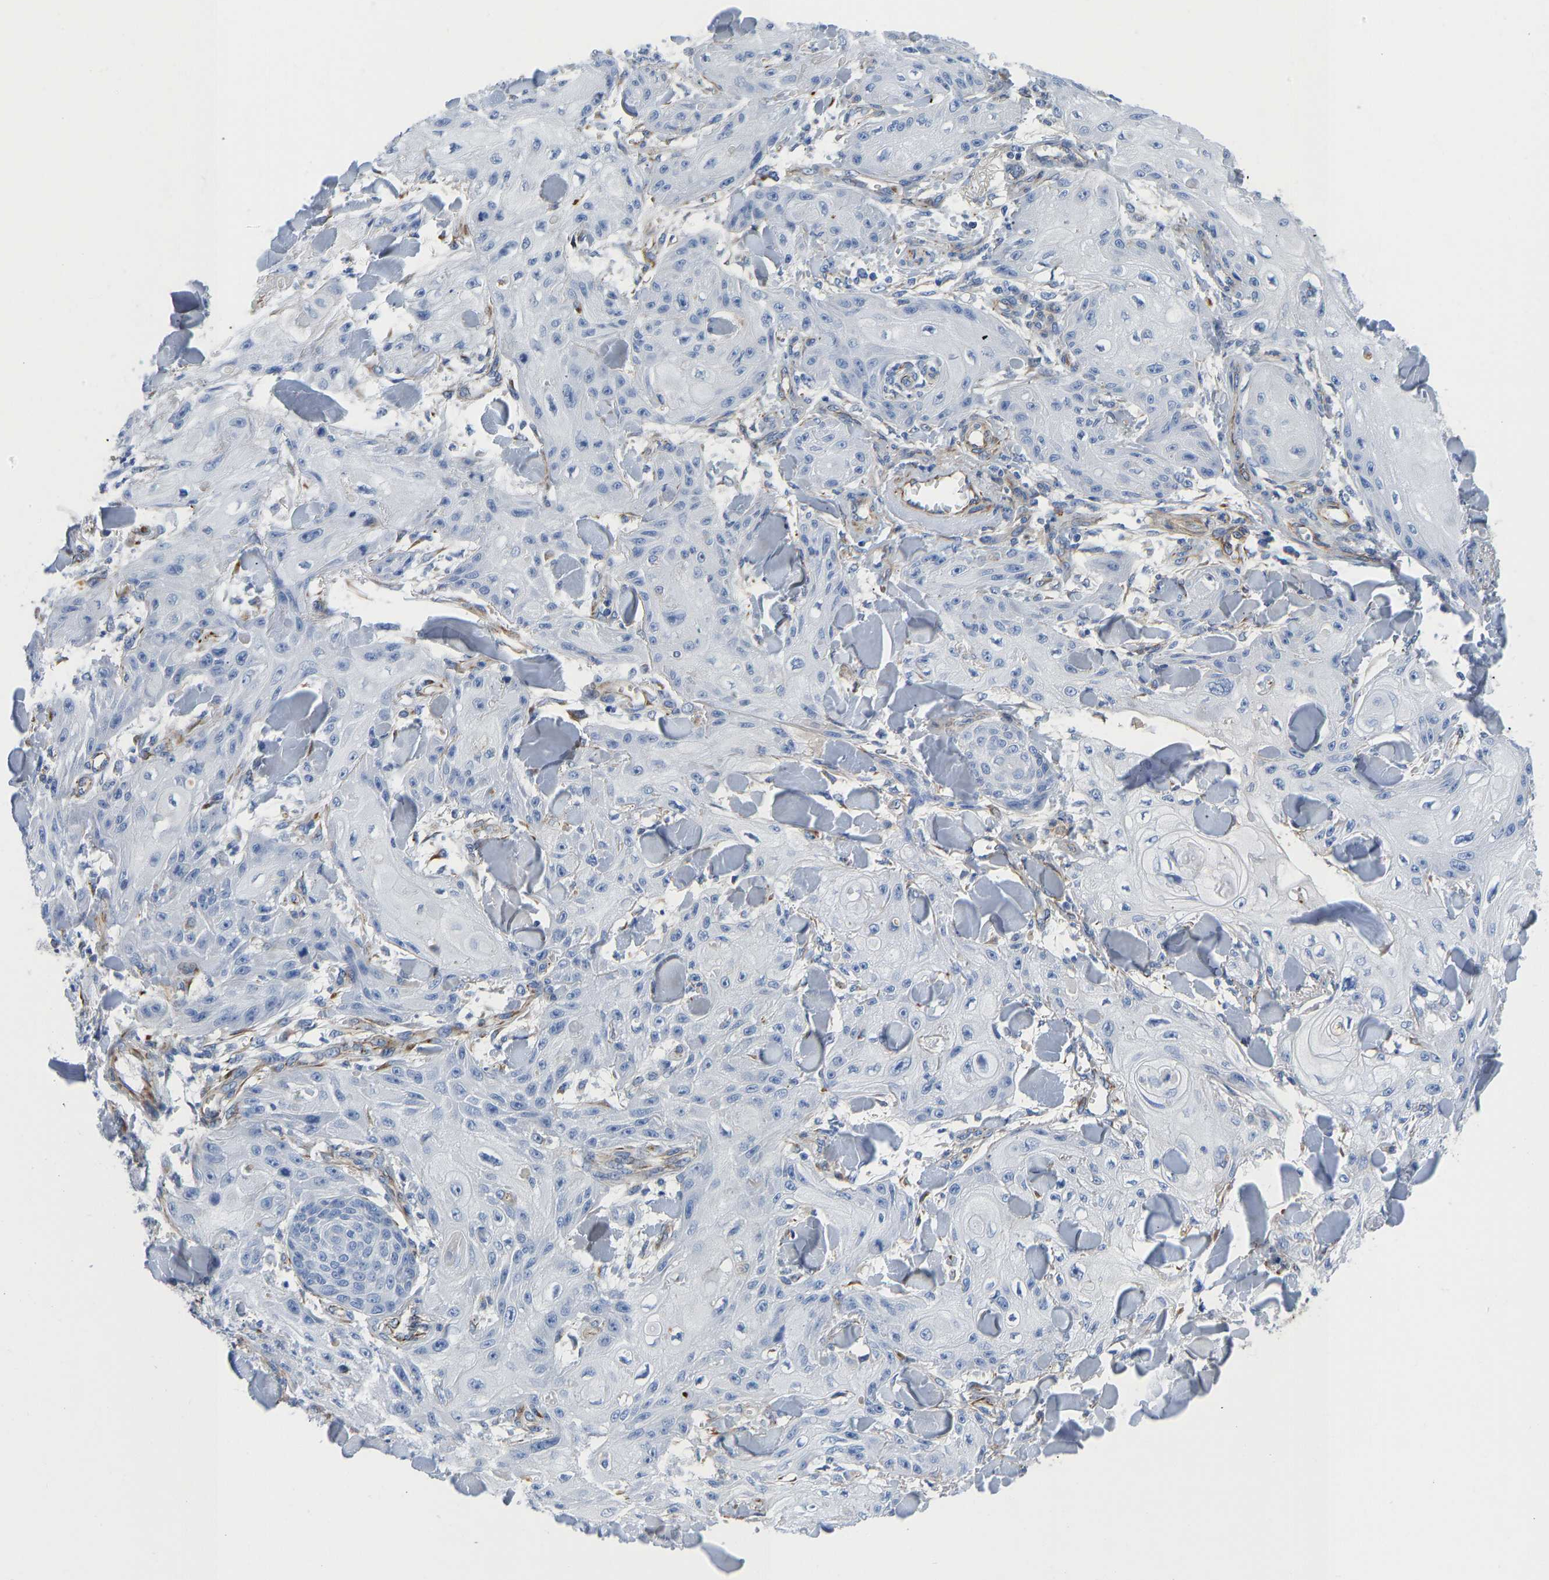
{"staining": {"intensity": "negative", "quantity": "none", "location": "none"}, "tissue": "skin cancer", "cell_type": "Tumor cells", "image_type": "cancer", "snomed": [{"axis": "morphology", "description": "Squamous cell carcinoma, NOS"}, {"axis": "topography", "description": "Skin"}], "caption": "Immunohistochemistry photomicrograph of human skin squamous cell carcinoma stained for a protein (brown), which shows no staining in tumor cells.", "gene": "HSPG2", "patient": {"sex": "male", "age": 74}}